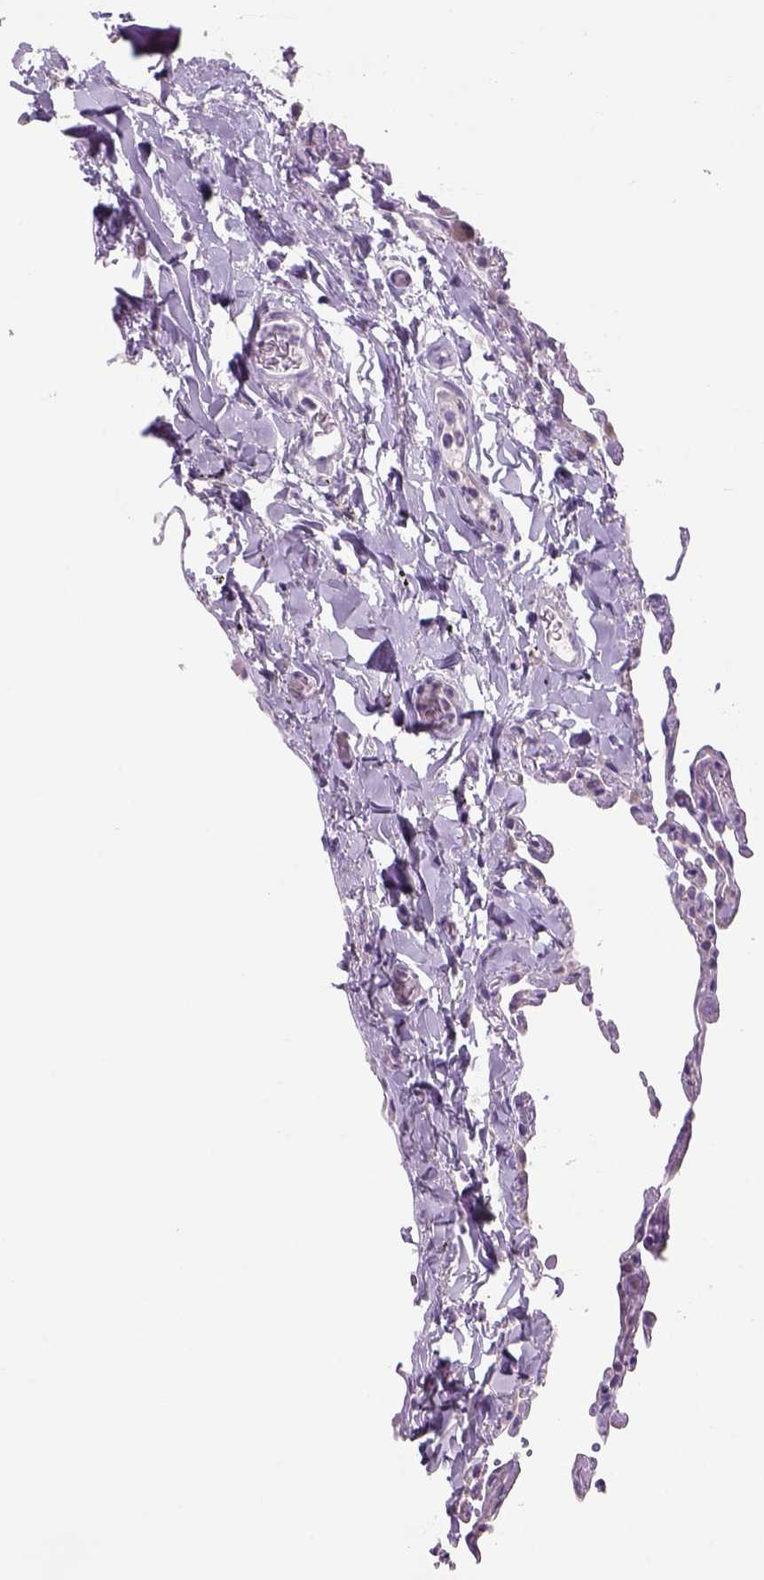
{"staining": {"intensity": "negative", "quantity": "none", "location": "none"}, "tissue": "lung", "cell_type": "Alveolar cells", "image_type": "normal", "snomed": [{"axis": "morphology", "description": "Normal tissue, NOS"}, {"axis": "topography", "description": "Lung"}], "caption": "Alveolar cells are negative for brown protein staining in unremarkable lung. (DAB immunohistochemistry (IHC), high magnification).", "gene": "ADGRV1", "patient": {"sex": "female", "age": 57}}